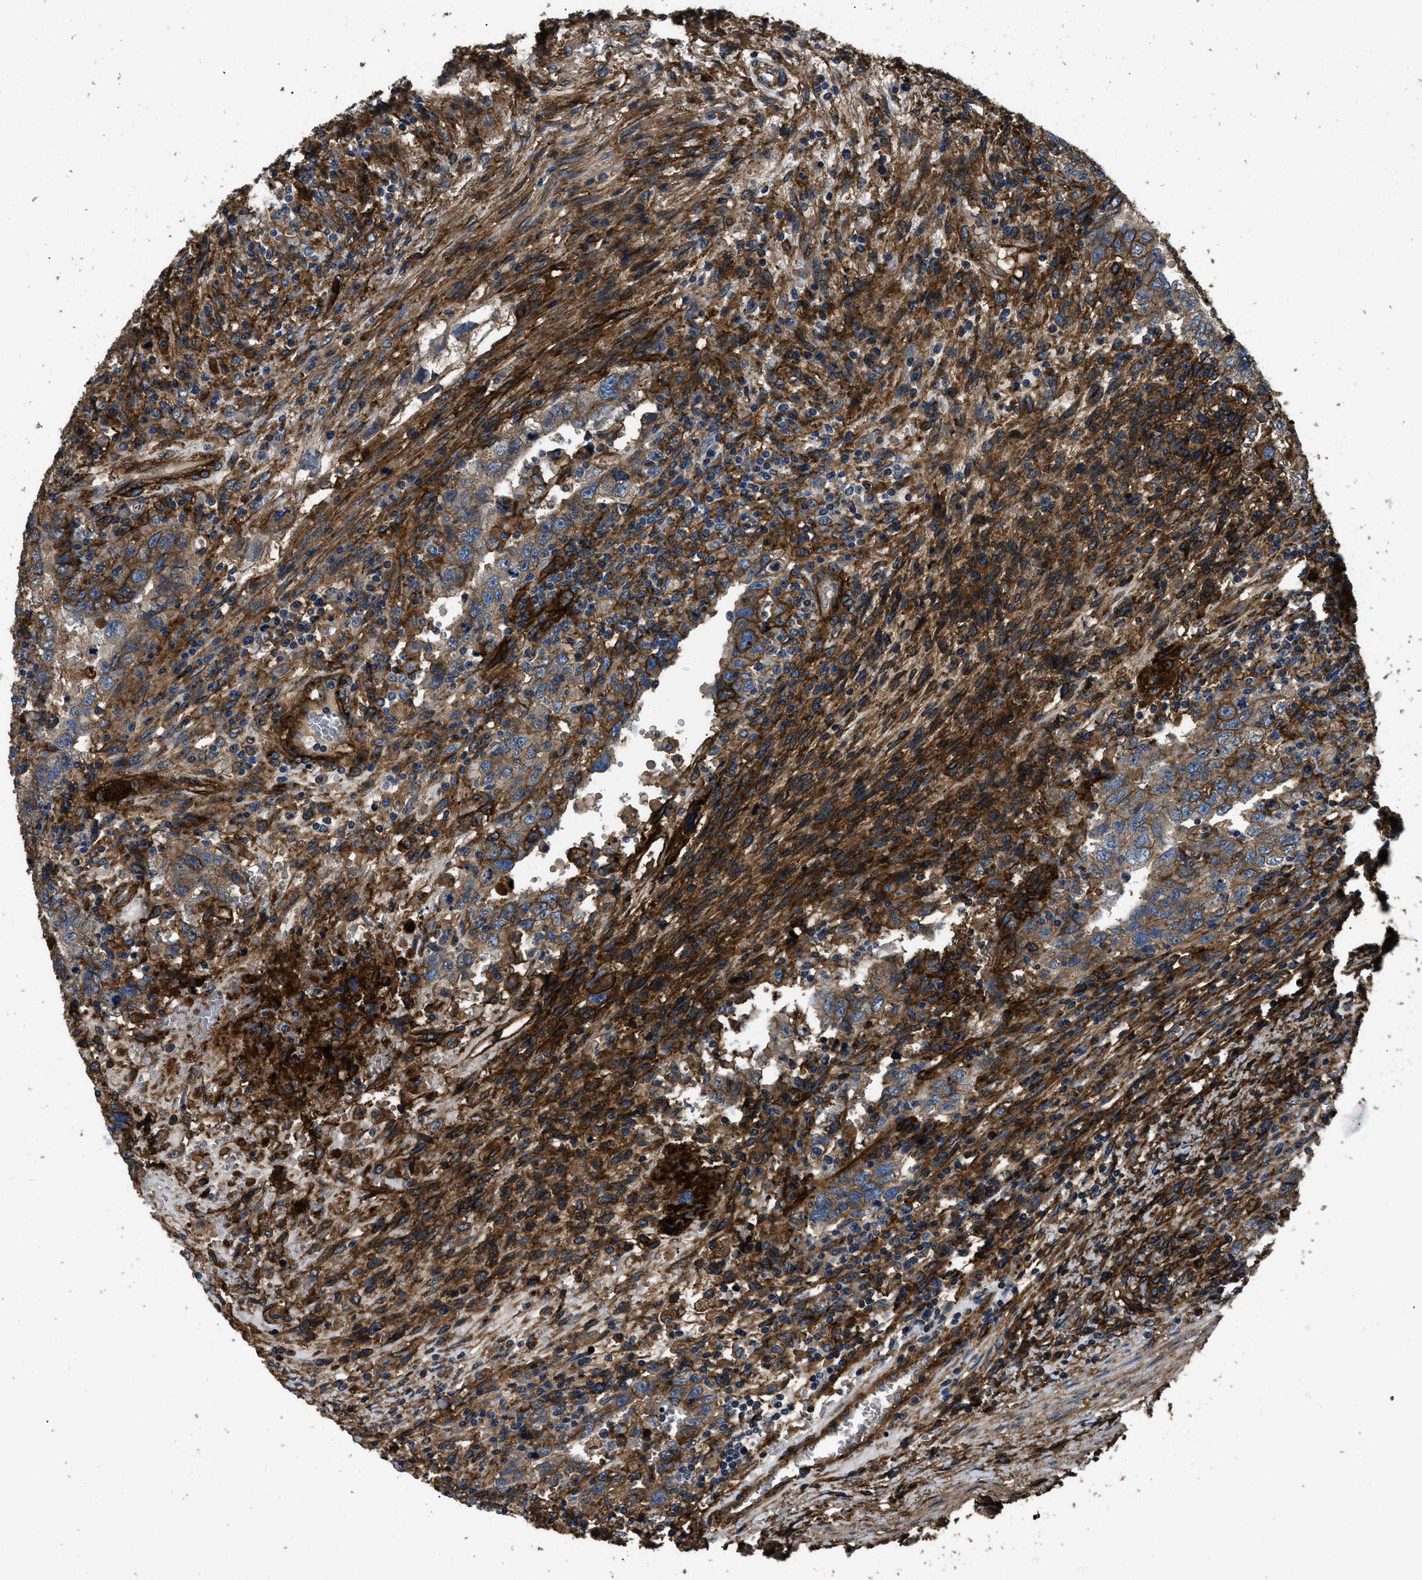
{"staining": {"intensity": "moderate", "quantity": ">75%", "location": "cytoplasmic/membranous"}, "tissue": "testis cancer", "cell_type": "Tumor cells", "image_type": "cancer", "snomed": [{"axis": "morphology", "description": "Carcinoma, Embryonal, NOS"}, {"axis": "topography", "description": "Testis"}], "caption": "Protein analysis of embryonal carcinoma (testis) tissue shows moderate cytoplasmic/membranous staining in approximately >75% of tumor cells.", "gene": "CD276", "patient": {"sex": "male", "age": 26}}